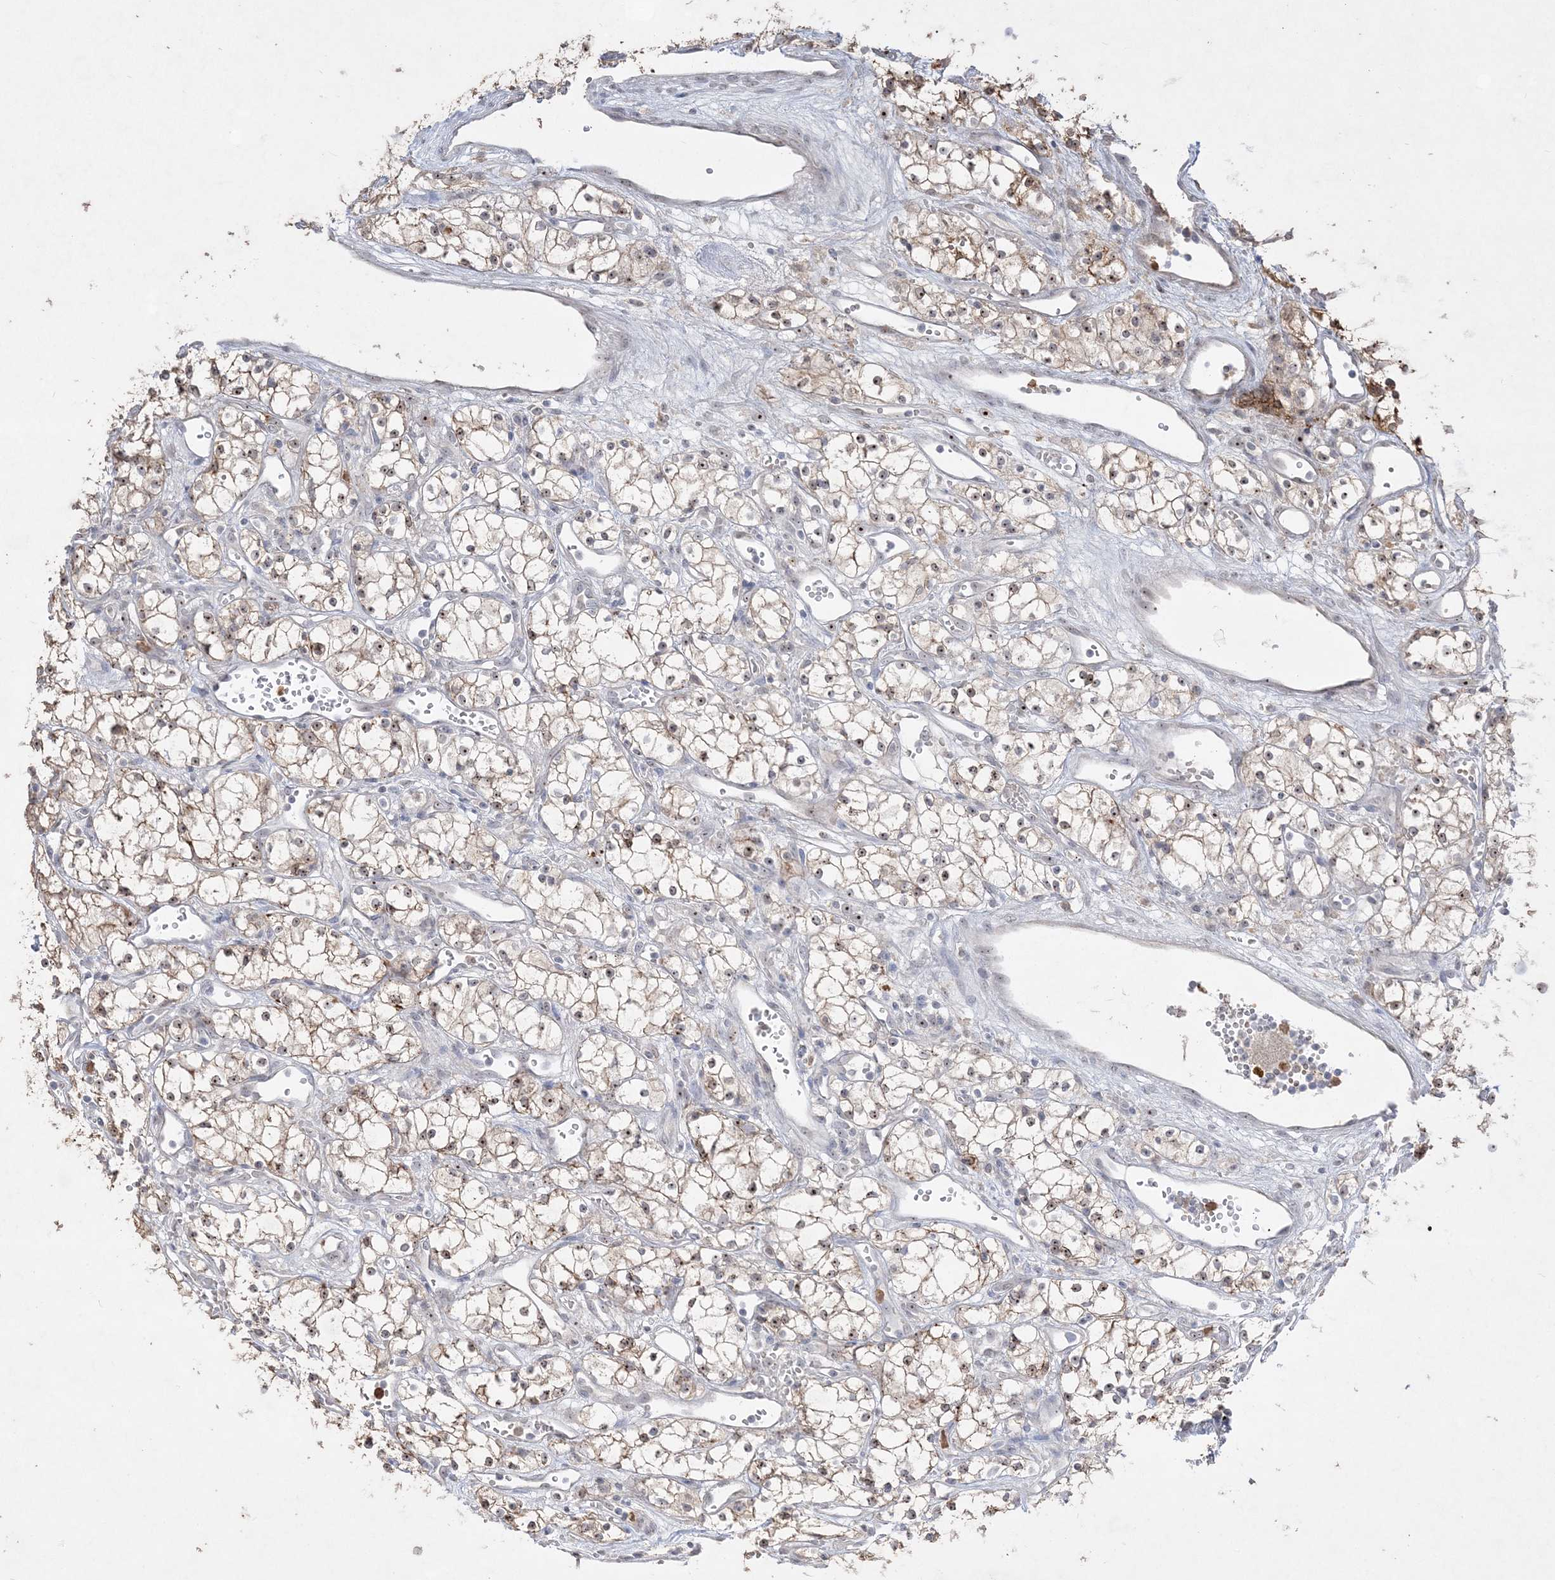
{"staining": {"intensity": "moderate", "quantity": "25%-75%", "location": "nuclear"}, "tissue": "renal cancer", "cell_type": "Tumor cells", "image_type": "cancer", "snomed": [{"axis": "morphology", "description": "Adenocarcinoma, NOS"}, {"axis": "topography", "description": "Kidney"}], "caption": "This photomicrograph reveals adenocarcinoma (renal) stained with immunohistochemistry (IHC) to label a protein in brown. The nuclear of tumor cells show moderate positivity for the protein. Nuclei are counter-stained blue.", "gene": "NOP16", "patient": {"sex": "male", "age": 59}}